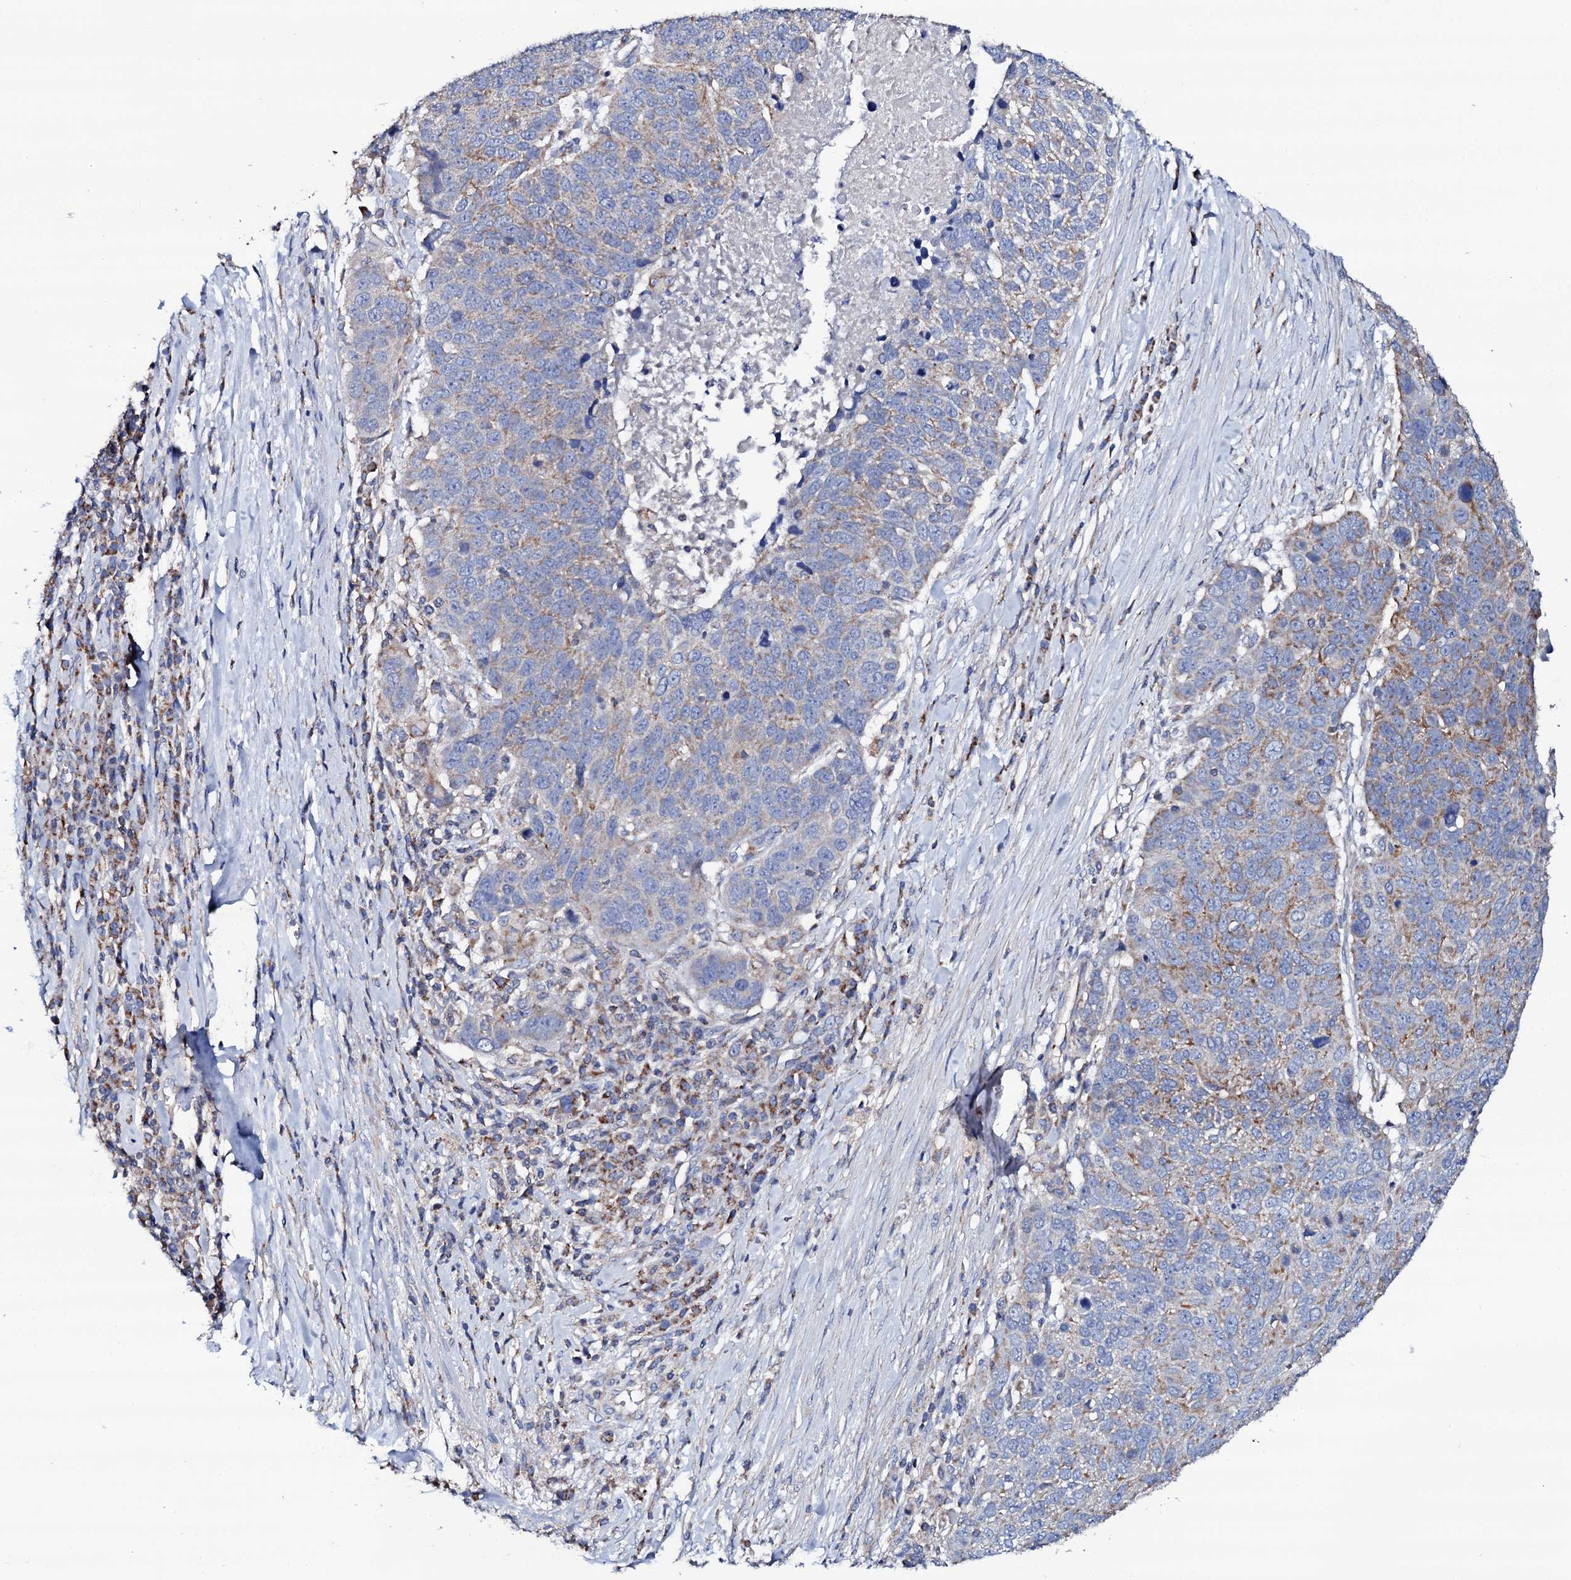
{"staining": {"intensity": "weak", "quantity": "<25%", "location": "cytoplasmic/membranous"}, "tissue": "lung cancer", "cell_type": "Tumor cells", "image_type": "cancer", "snomed": [{"axis": "morphology", "description": "Normal tissue, NOS"}, {"axis": "morphology", "description": "Squamous cell carcinoma, NOS"}, {"axis": "topography", "description": "Lymph node"}, {"axis": "topography", "description": "Lung"}], "caption": "Immunohistochemistry (IHC) of human lung cancer (squamous cell carcinoma) demonstrates no positivity in tumor cells.", "gene": "TCAF2", "patient": {"sex": "male", "age": 66}}